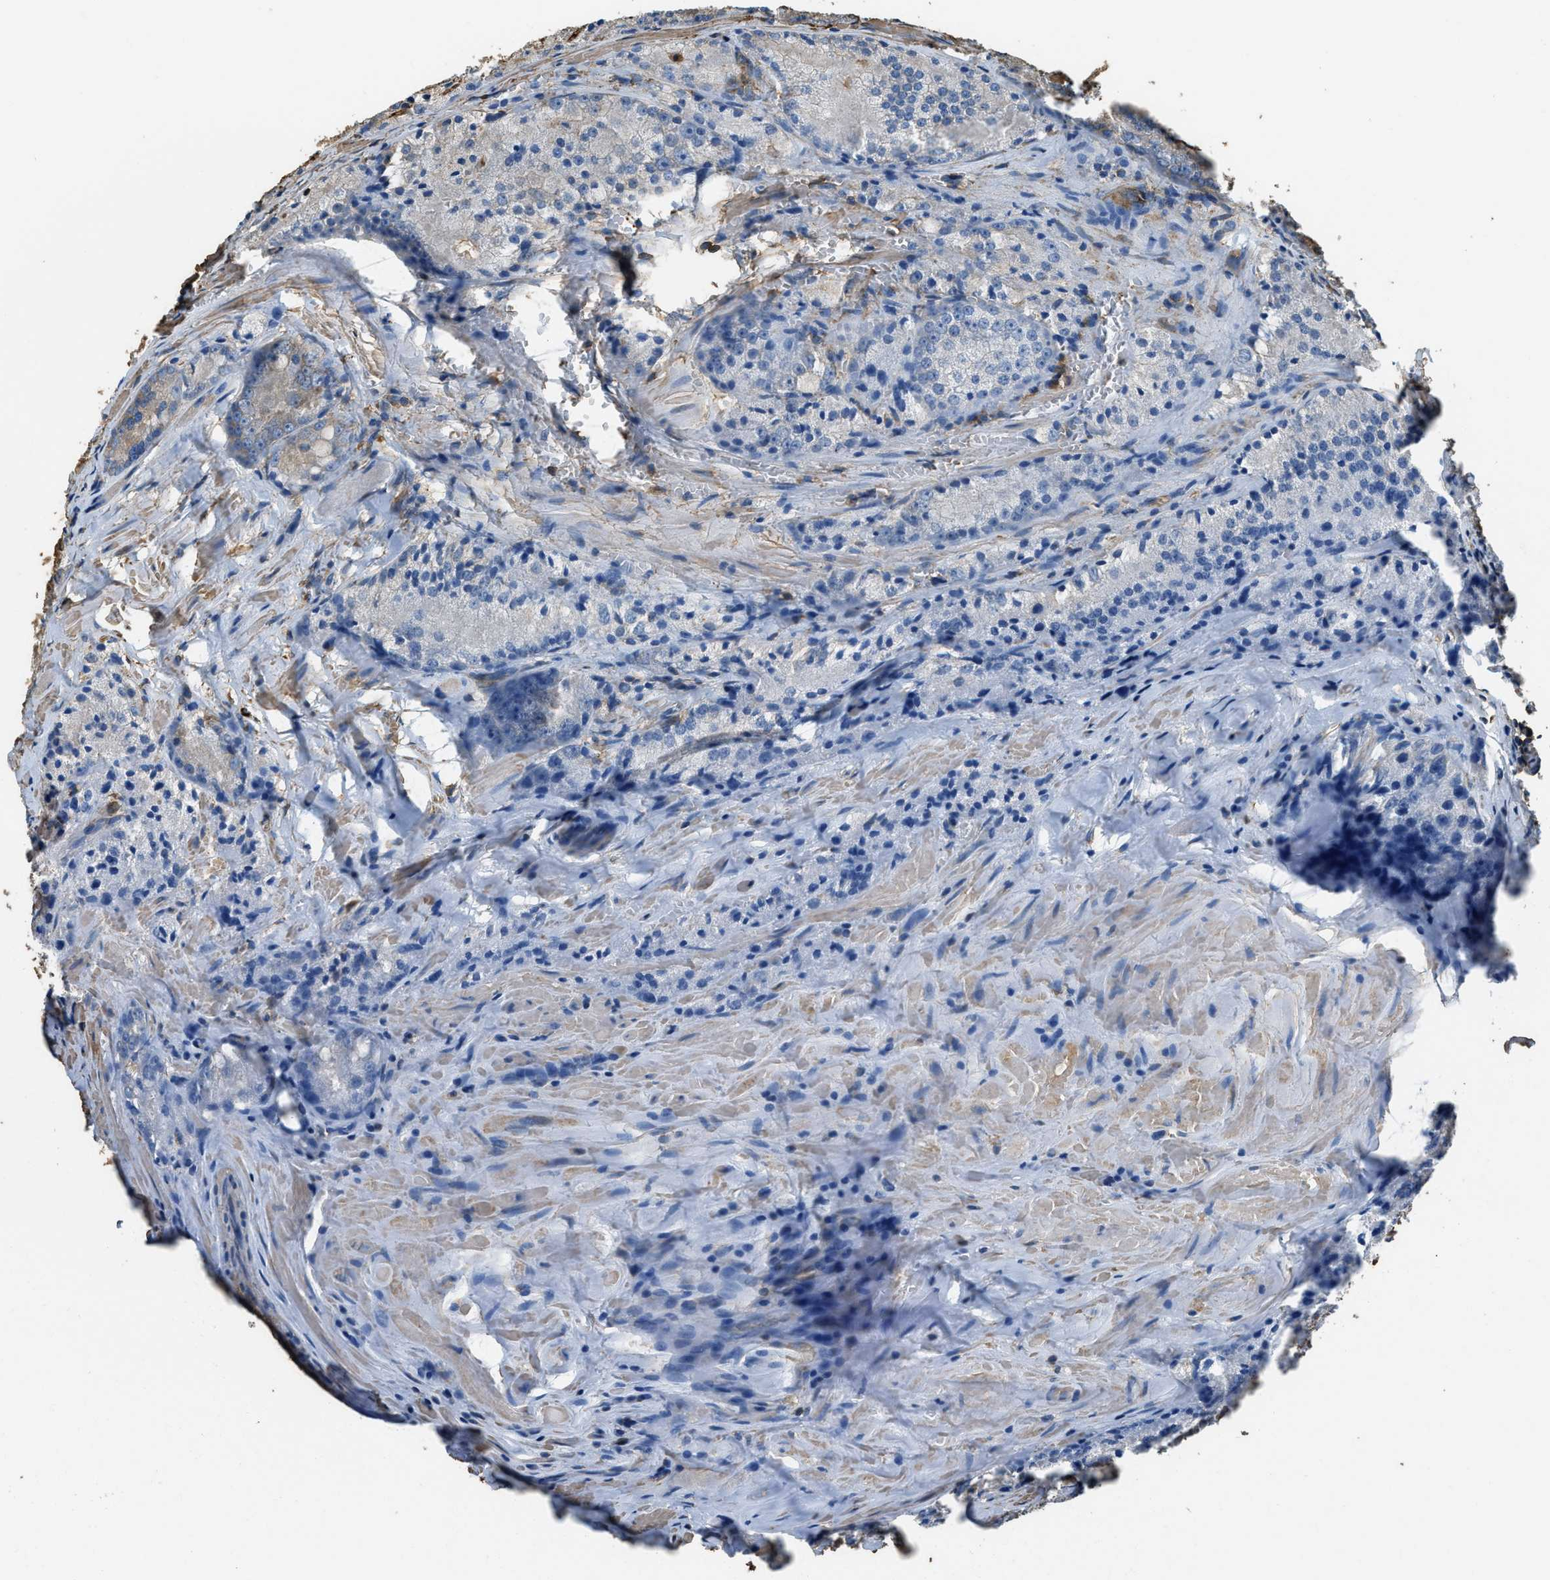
{"staining": {"intensity": "negative", "quantity": "none", "location": "none"}, "tissue": "prostate cancer", "cell_type": "Tumor cells", "image_type": "cancer", "snomed": [{"axis": "morphology", "description": "Adenocarcinoma, Low grade"}, {"axis": "topography", "description": "Prostate"}], "caption": "High magnification brightfield microscopy of adenocarcinoma (low-grade) (prostate) stained with DAB (3,3'-diaminobenzidine) (brown) and counterstained with hematoxylin (blue): tumor cells show no significant expression.", "gene": "ACCS", "patient": {"sex": "male", "age": 64}}